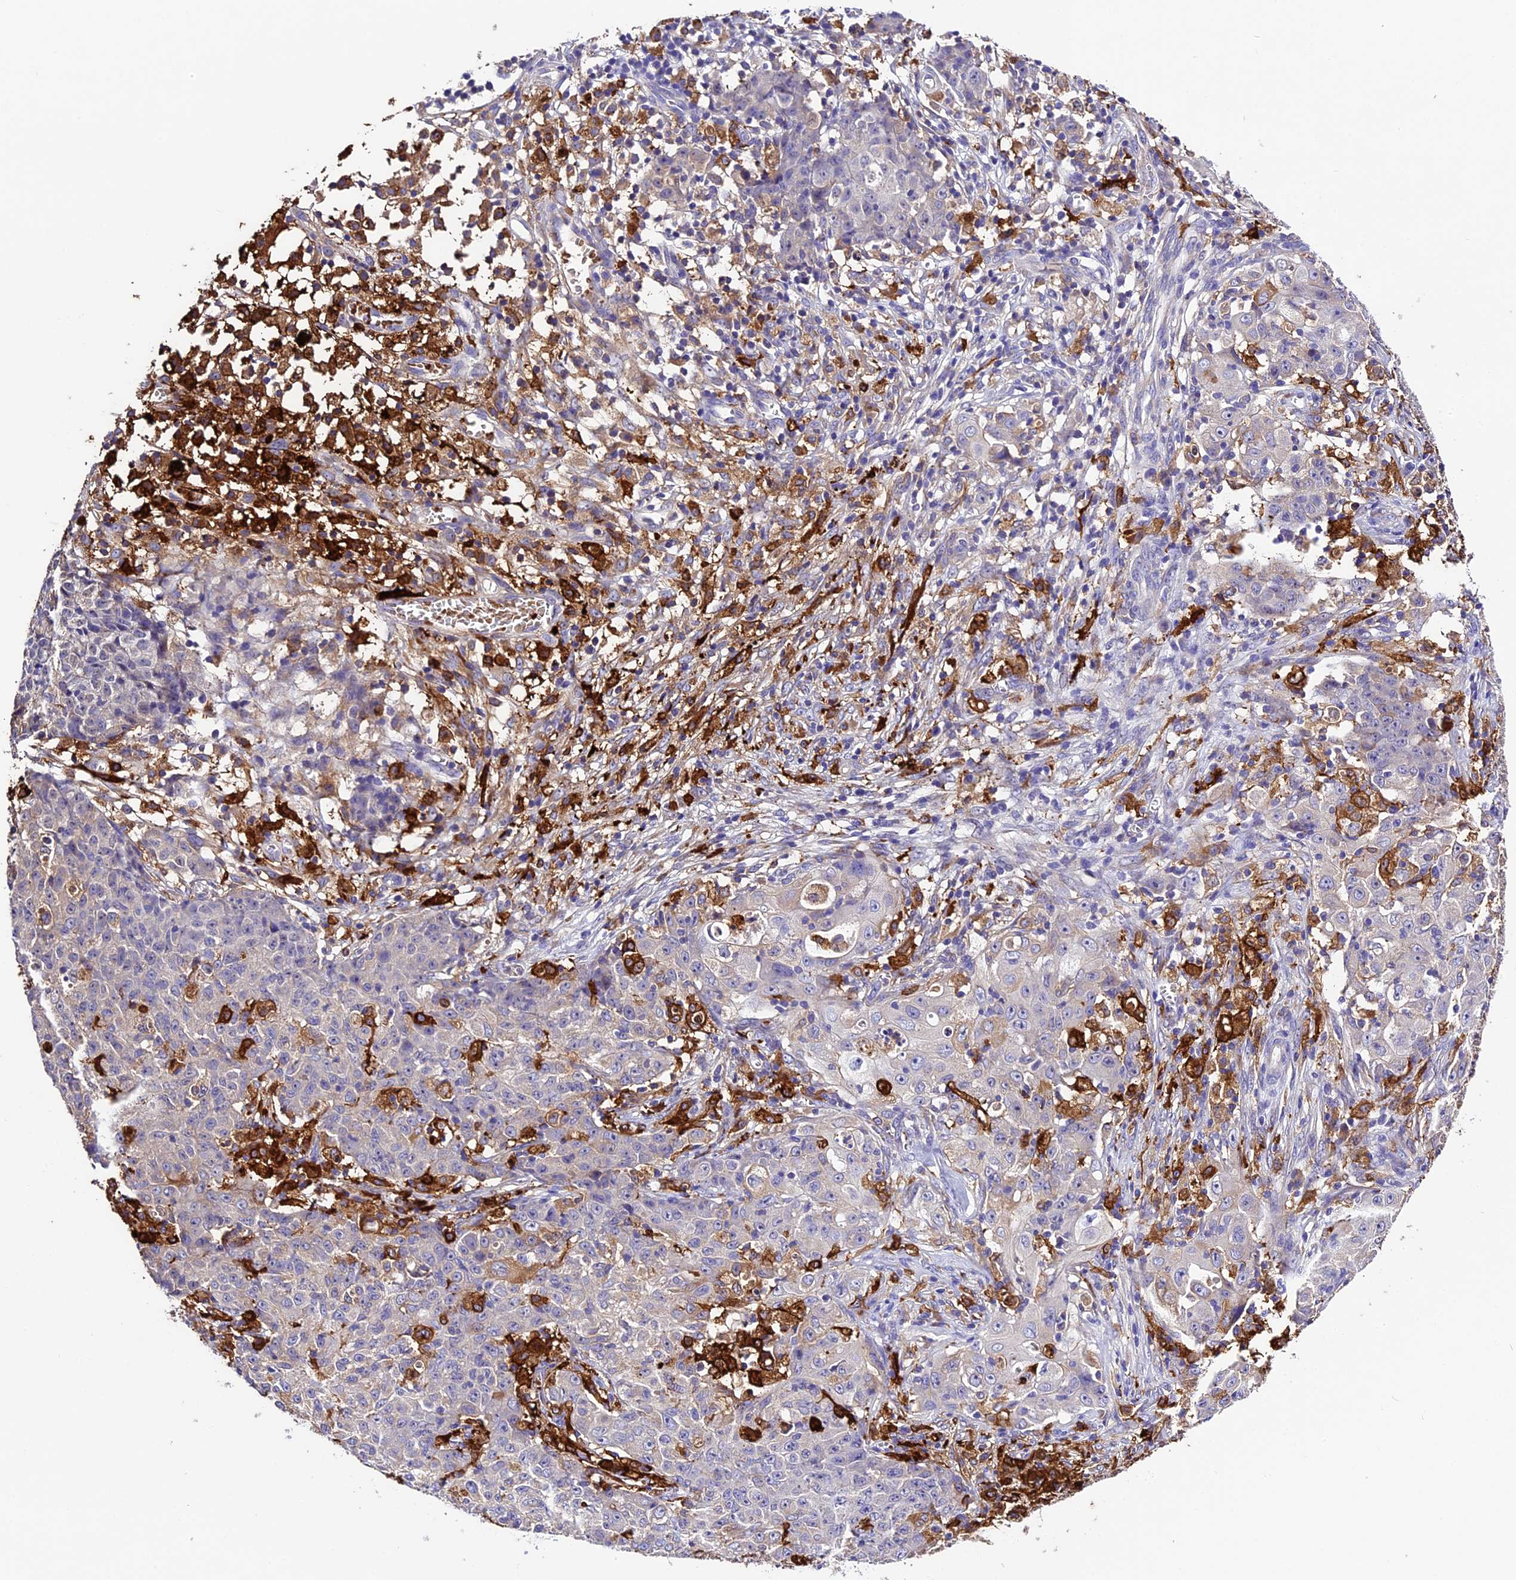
{"staining": {"intensity": "negative", "quantity": "none", "location": "none"}, "tissue": "ovarian cancer", "cell_type": "Tumor cells", "image_type": "cancer", "snomed": [{"axis": "morphology", "description": "Carcinoma, endometroid"}, {"axis": "topography", "description": "Ovary"}], "caption": "High power microscopy photomicrograph of an immunohistochemistry (IHC) image of ovarian cancer, revealing no significant staining in tumor cells.", "gene": "CILP2", "patient": {"sex": "female", "age": 42}}